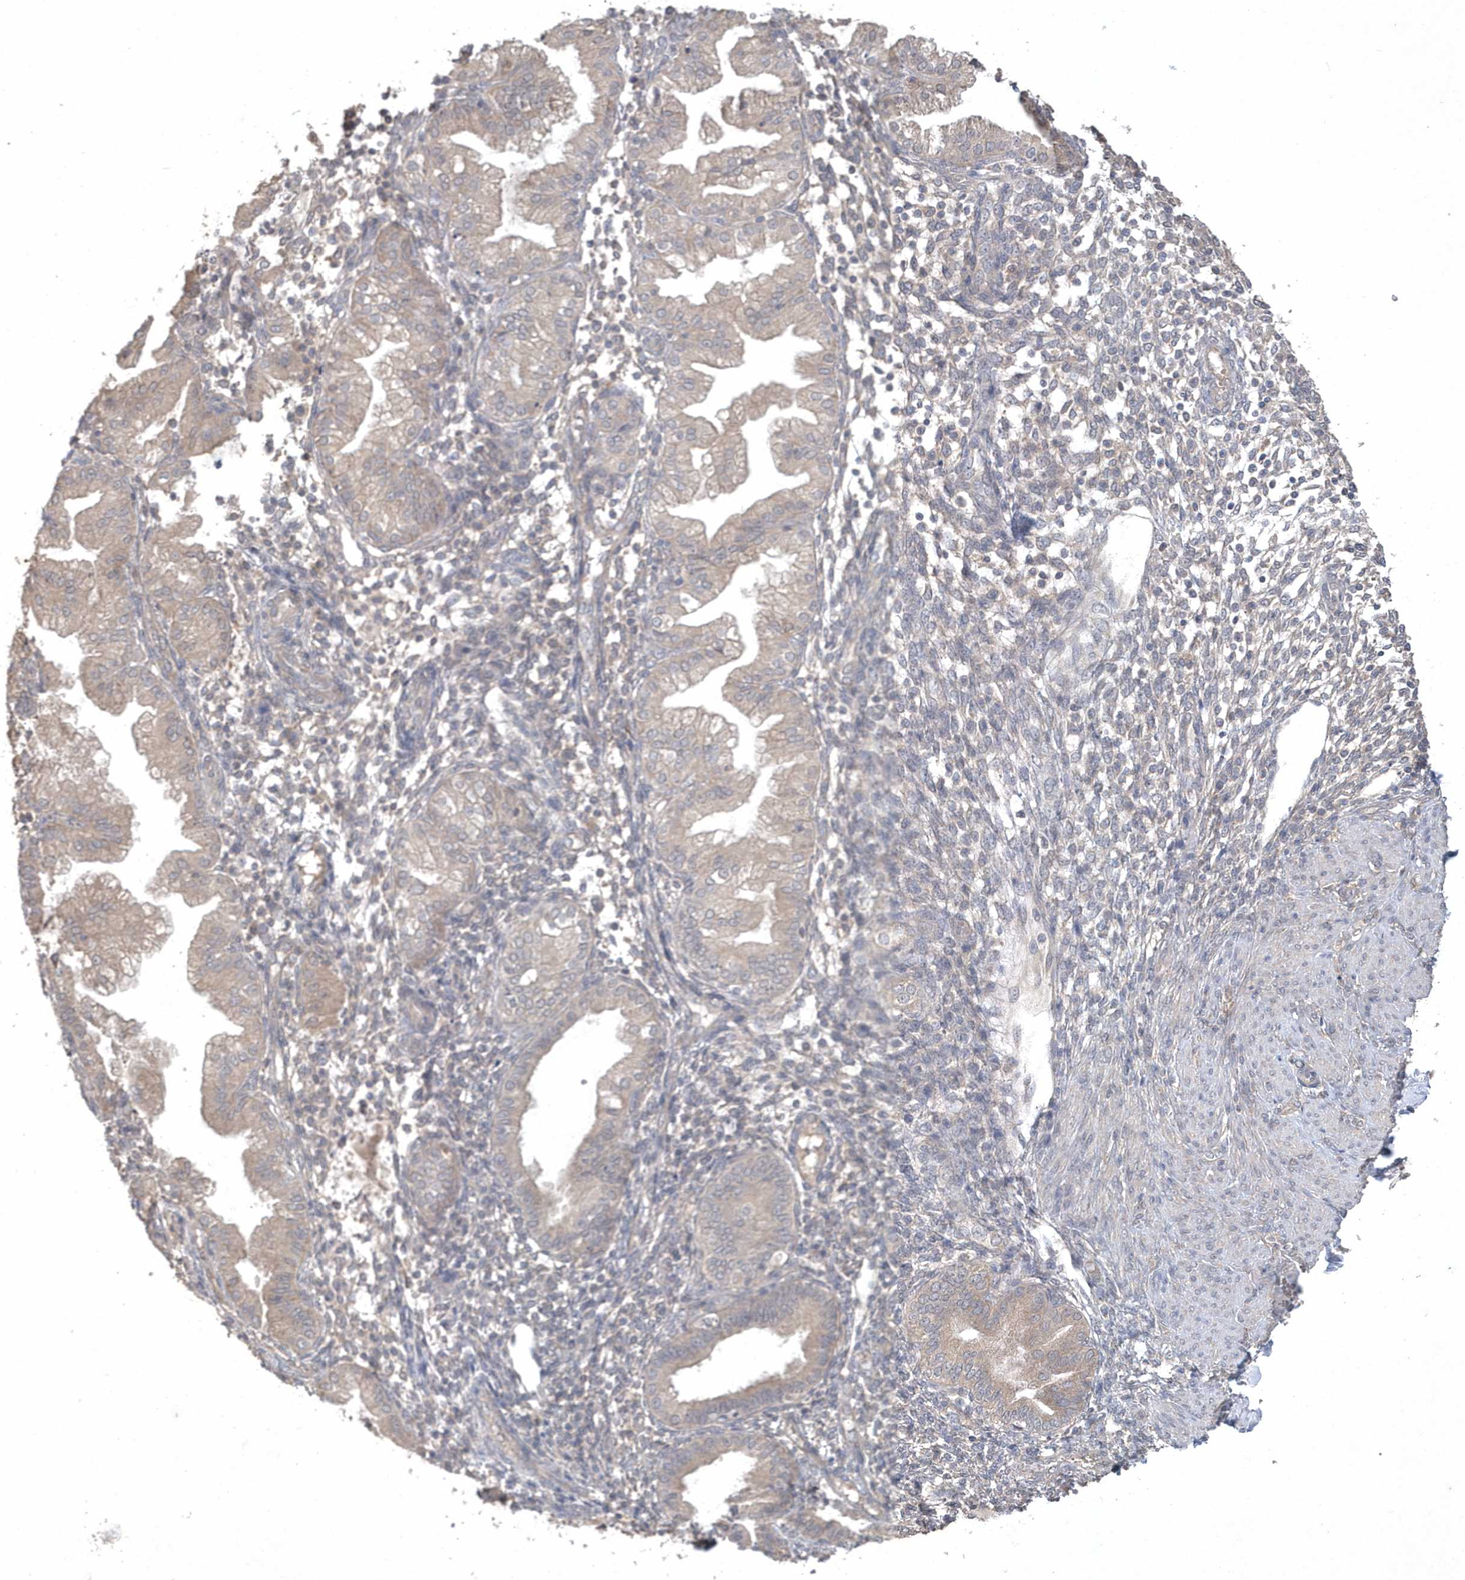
{"staining": {"intensity": "negative", "quantity": "none", "location": "none"}, "tissue": "endometrium", "cell_type": "Cells in endometrial stroma", "image_type": "normal", "snomed": [{"axis": "morphology", "description": "Normal tissue, NOS"}, {"axis": "topography", "description": "Endometrium"}], "caption": "An IHC micrograph of unremarkable endometrium is shown. There is no staining in cells in endometrial stroma of endometrium.", "gene": "AKR7A2", "patient": {"sex": "female", "age": 53}}